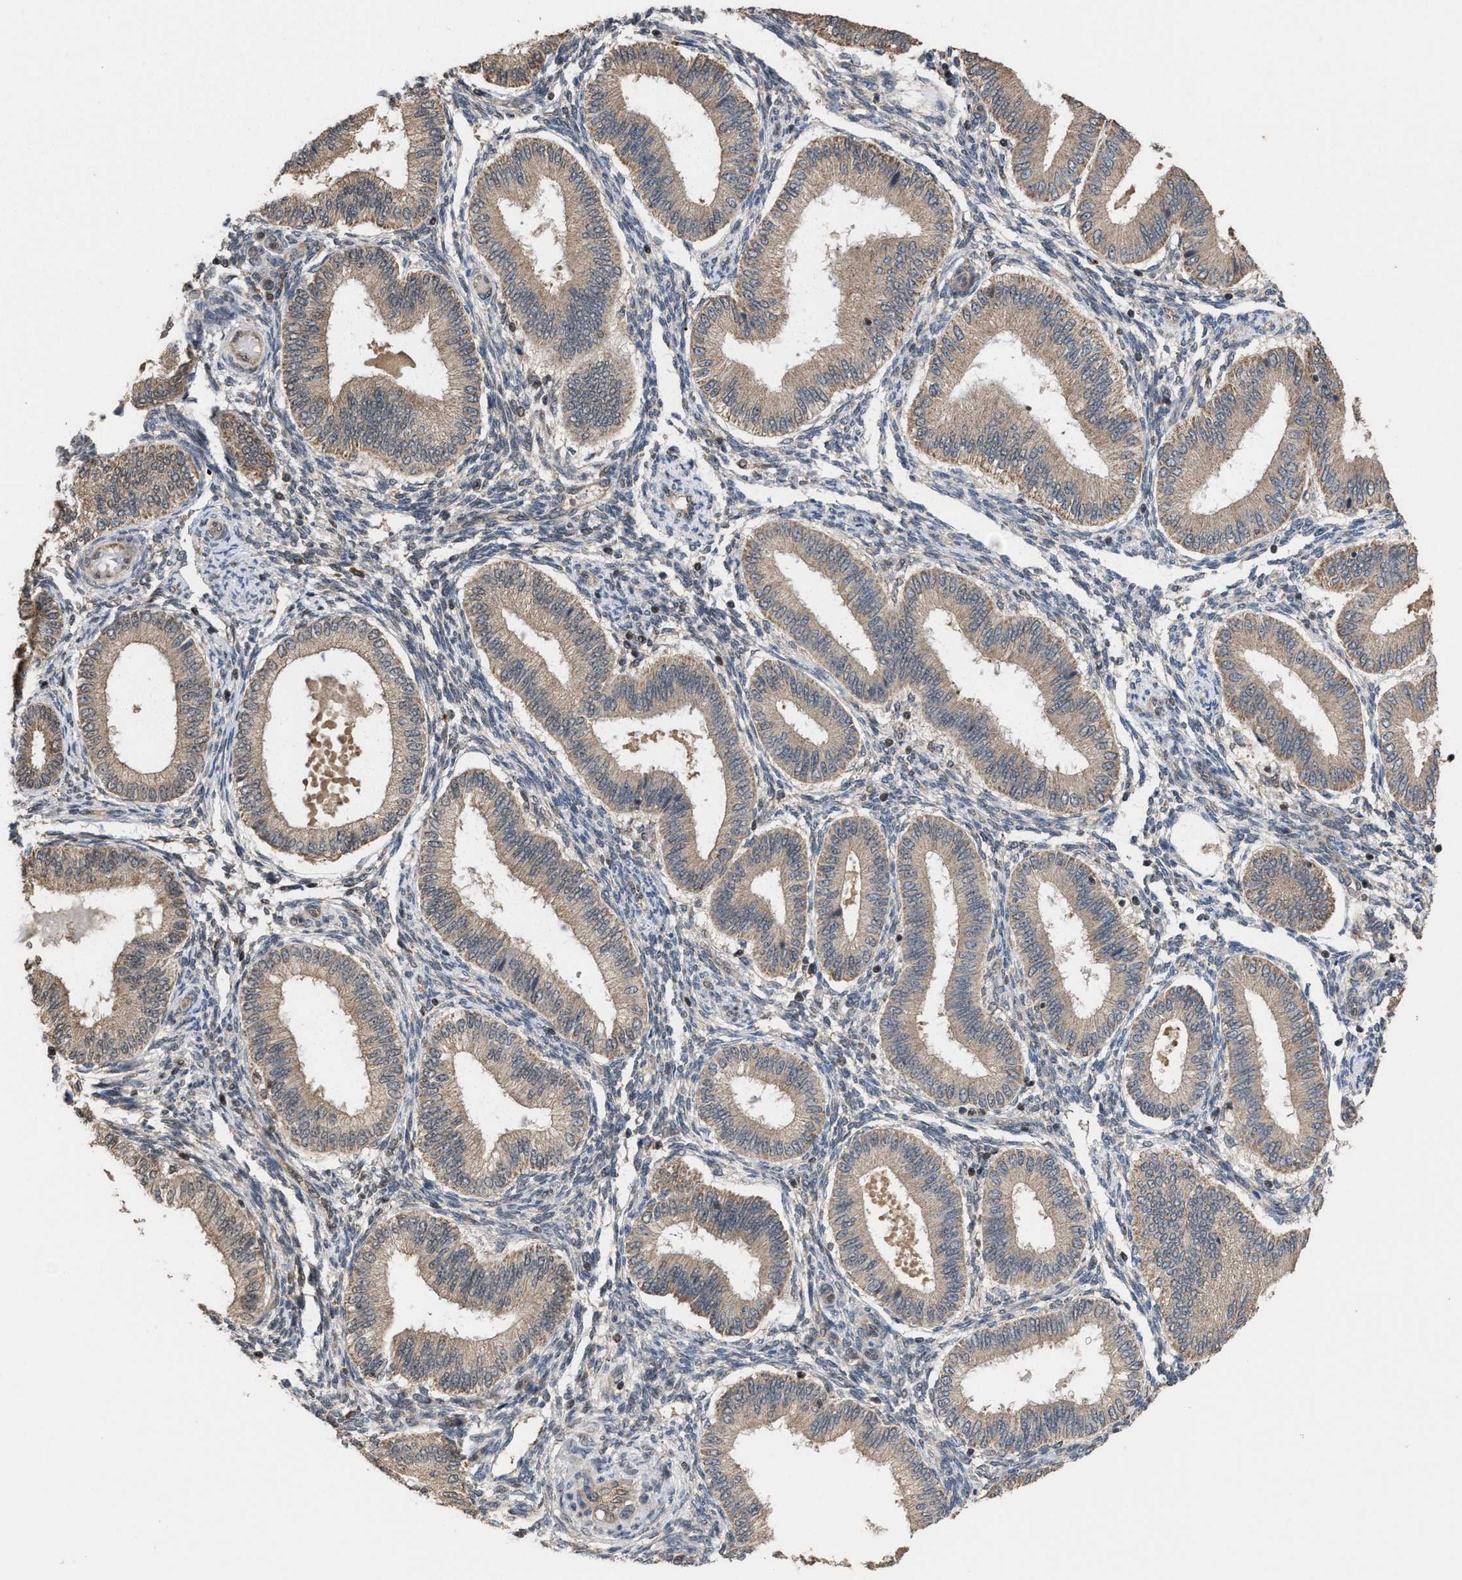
{"staining": {"intensity": "weak", "quantity": "<25%", "location": "nuclear"}, "tissue": "endometrium", "cell_type": "Cells in endometrial stroma", "image_type": "normal", "snomed": [{"axis": "morphology", "description": "Normal tissue, NOS"}, {"axis": "topography", "description": "Endometrium"}], "caption": "Cells in endometrial stroma are negative for brown protein staining in benign endometrium. (Brightfield microscopy of DAB (3,3'-diaminobenzidine) immunohistochemistry (IHC) at high magnification).", "gene": "C9orf78", "patient": {"sex": "female", "age": 39}}